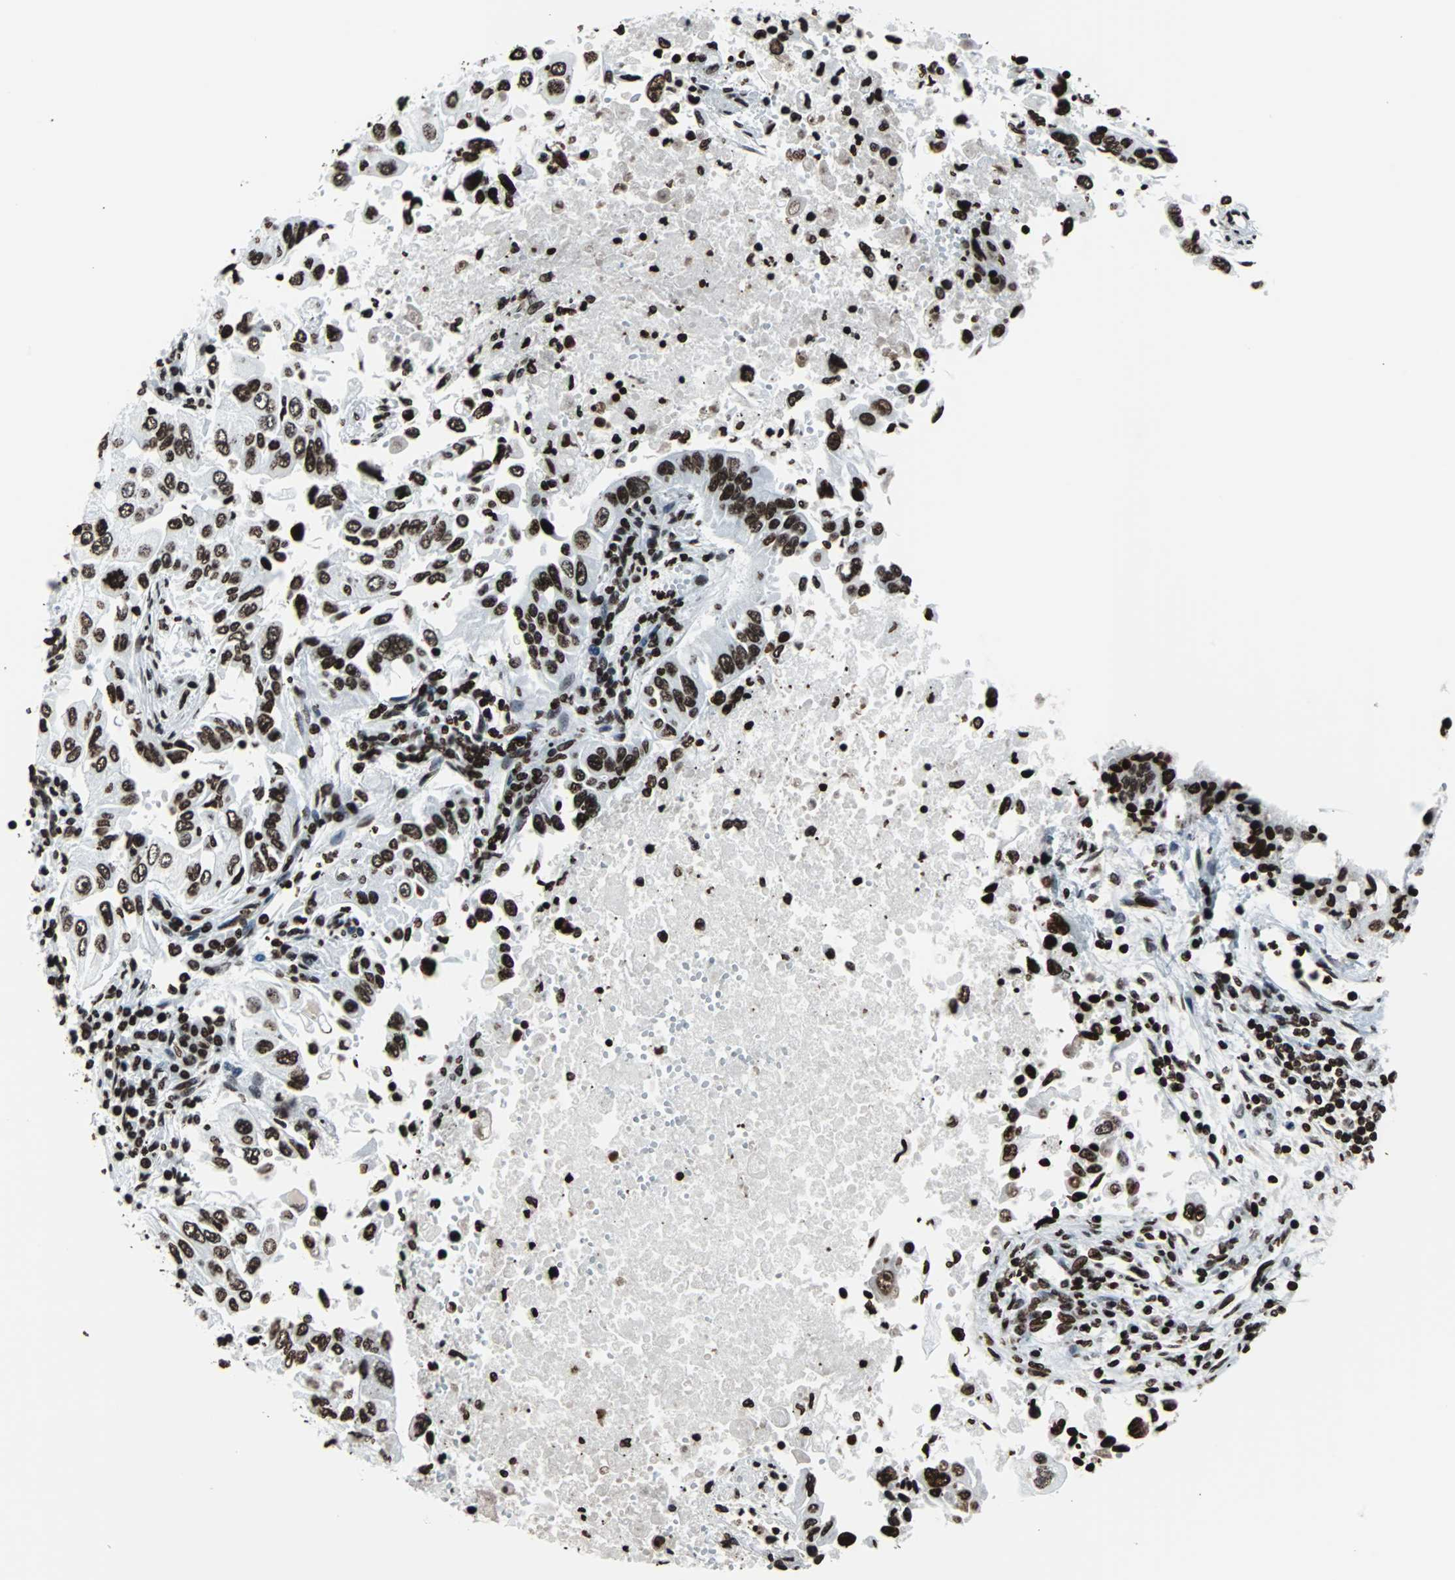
{"staining": {"intensity": "strong", "quantity": ">75%", "location": "nuclear"}, "tissue": "lung cancer", "cell_type": "Tumor cells", "image_type": "cancer", "snomed": [{"axis": "morphology", "description": "Adenocarcinoma, NOS"}, {"axis": "topography", "description": "Lung"}], "caption": "This histopathology image shows immunohistochemistry staining of lung cancer, with high strong nuclear expression in approximately >75% of tumor cells.", "gene": "H2BC18", "patient": {"sex": "male", "age": 84}}